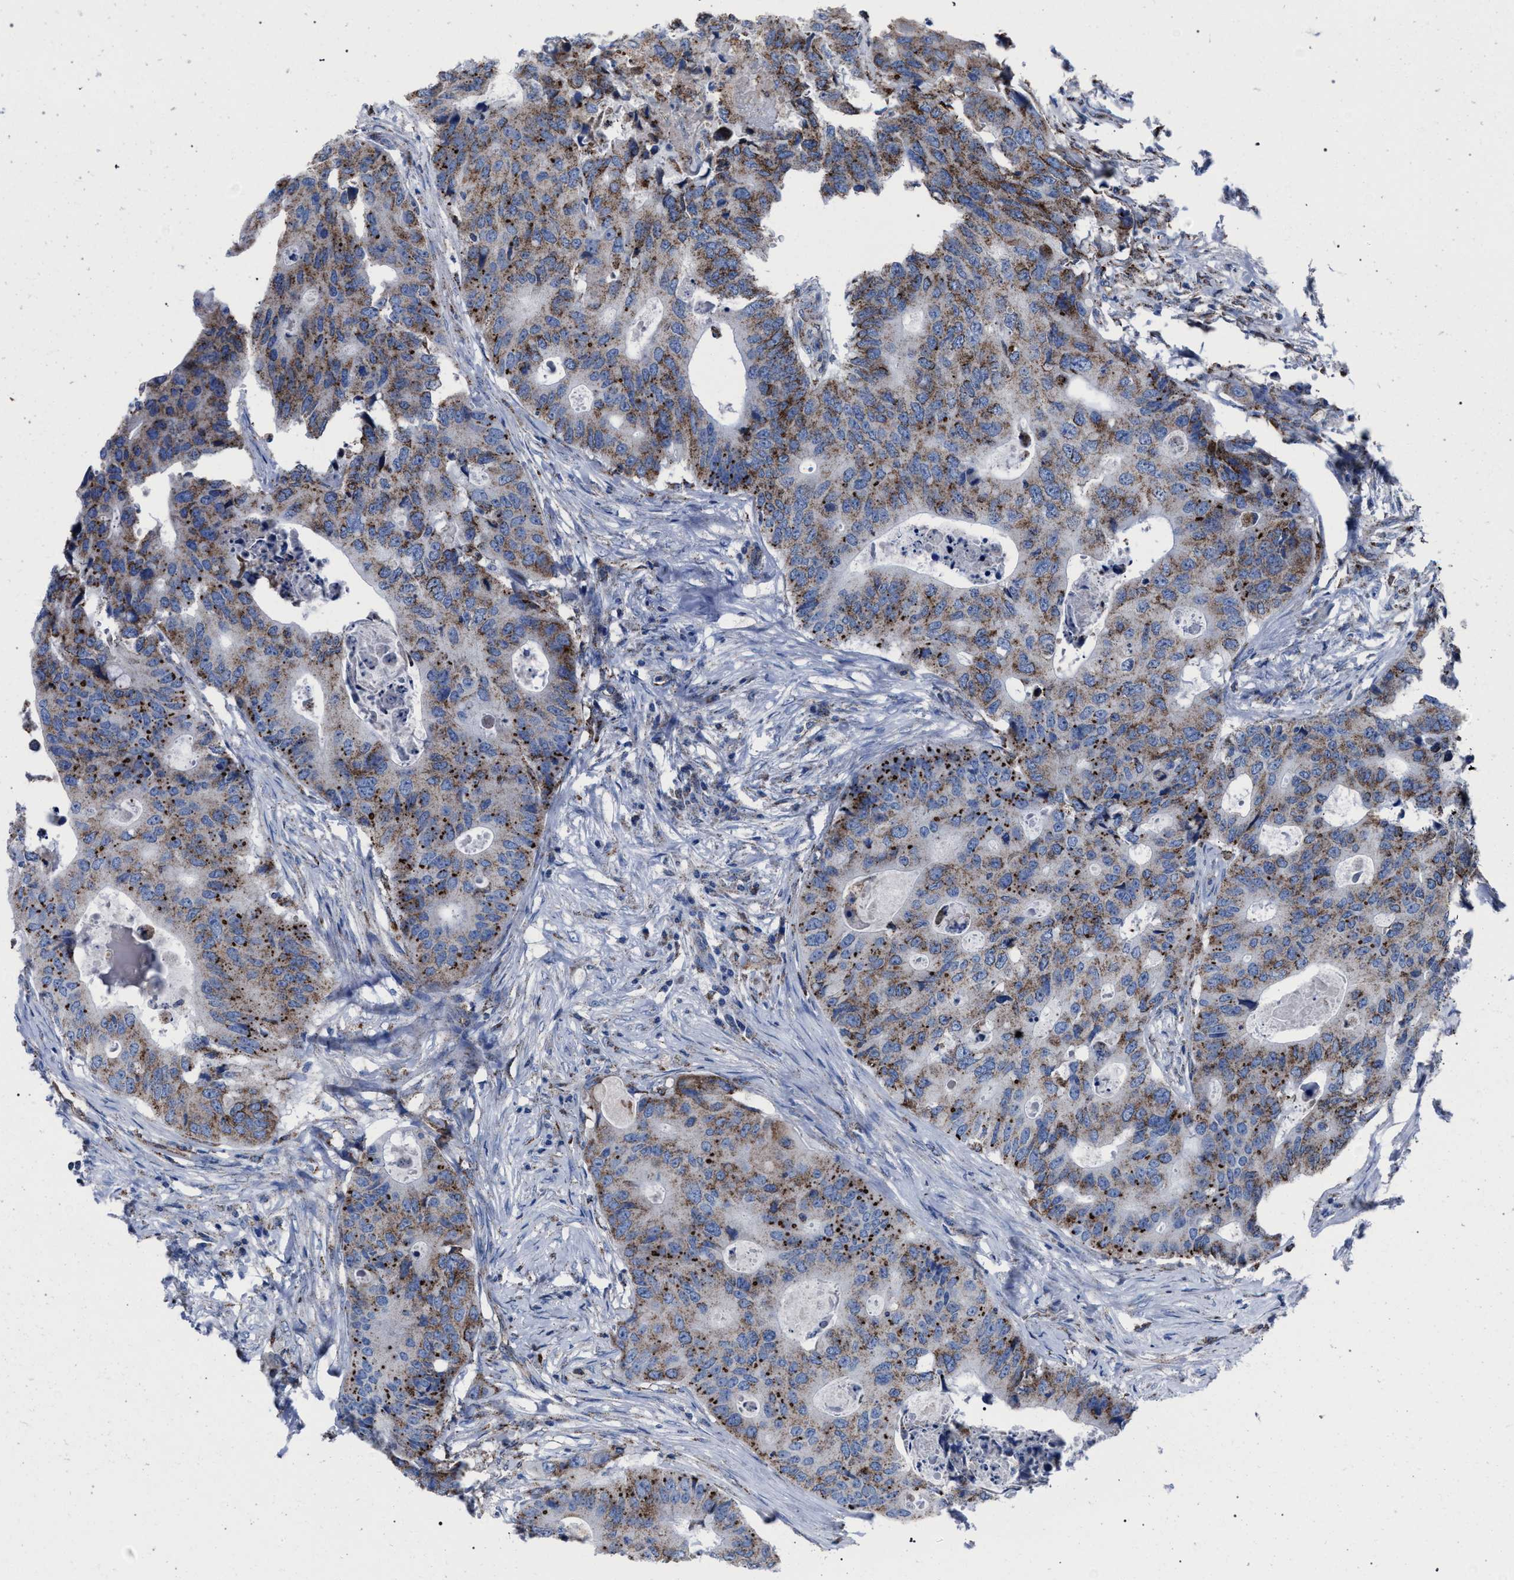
{"staining": {"intensity": "moderate", "quantity": ">75%", "location": "cytoplasmic/membranous"}, "tissue": "colorectal cancer", "cell_type": "Tumor cells", "image_type": "cancer", "snomed": [{"axis": "morphology", "description": "Adenocarcinoma, NOS"}, {"axis": "topography", "description": "Colon"}], "caption": "IHC of colorectal adenocarcinoma shows medium levels of moderate cytoplasmic/membranous expression in approximately >75% of tumor cells.", "gene": "HSD17B4", "patient": {"sex": "male", "age": 71}}